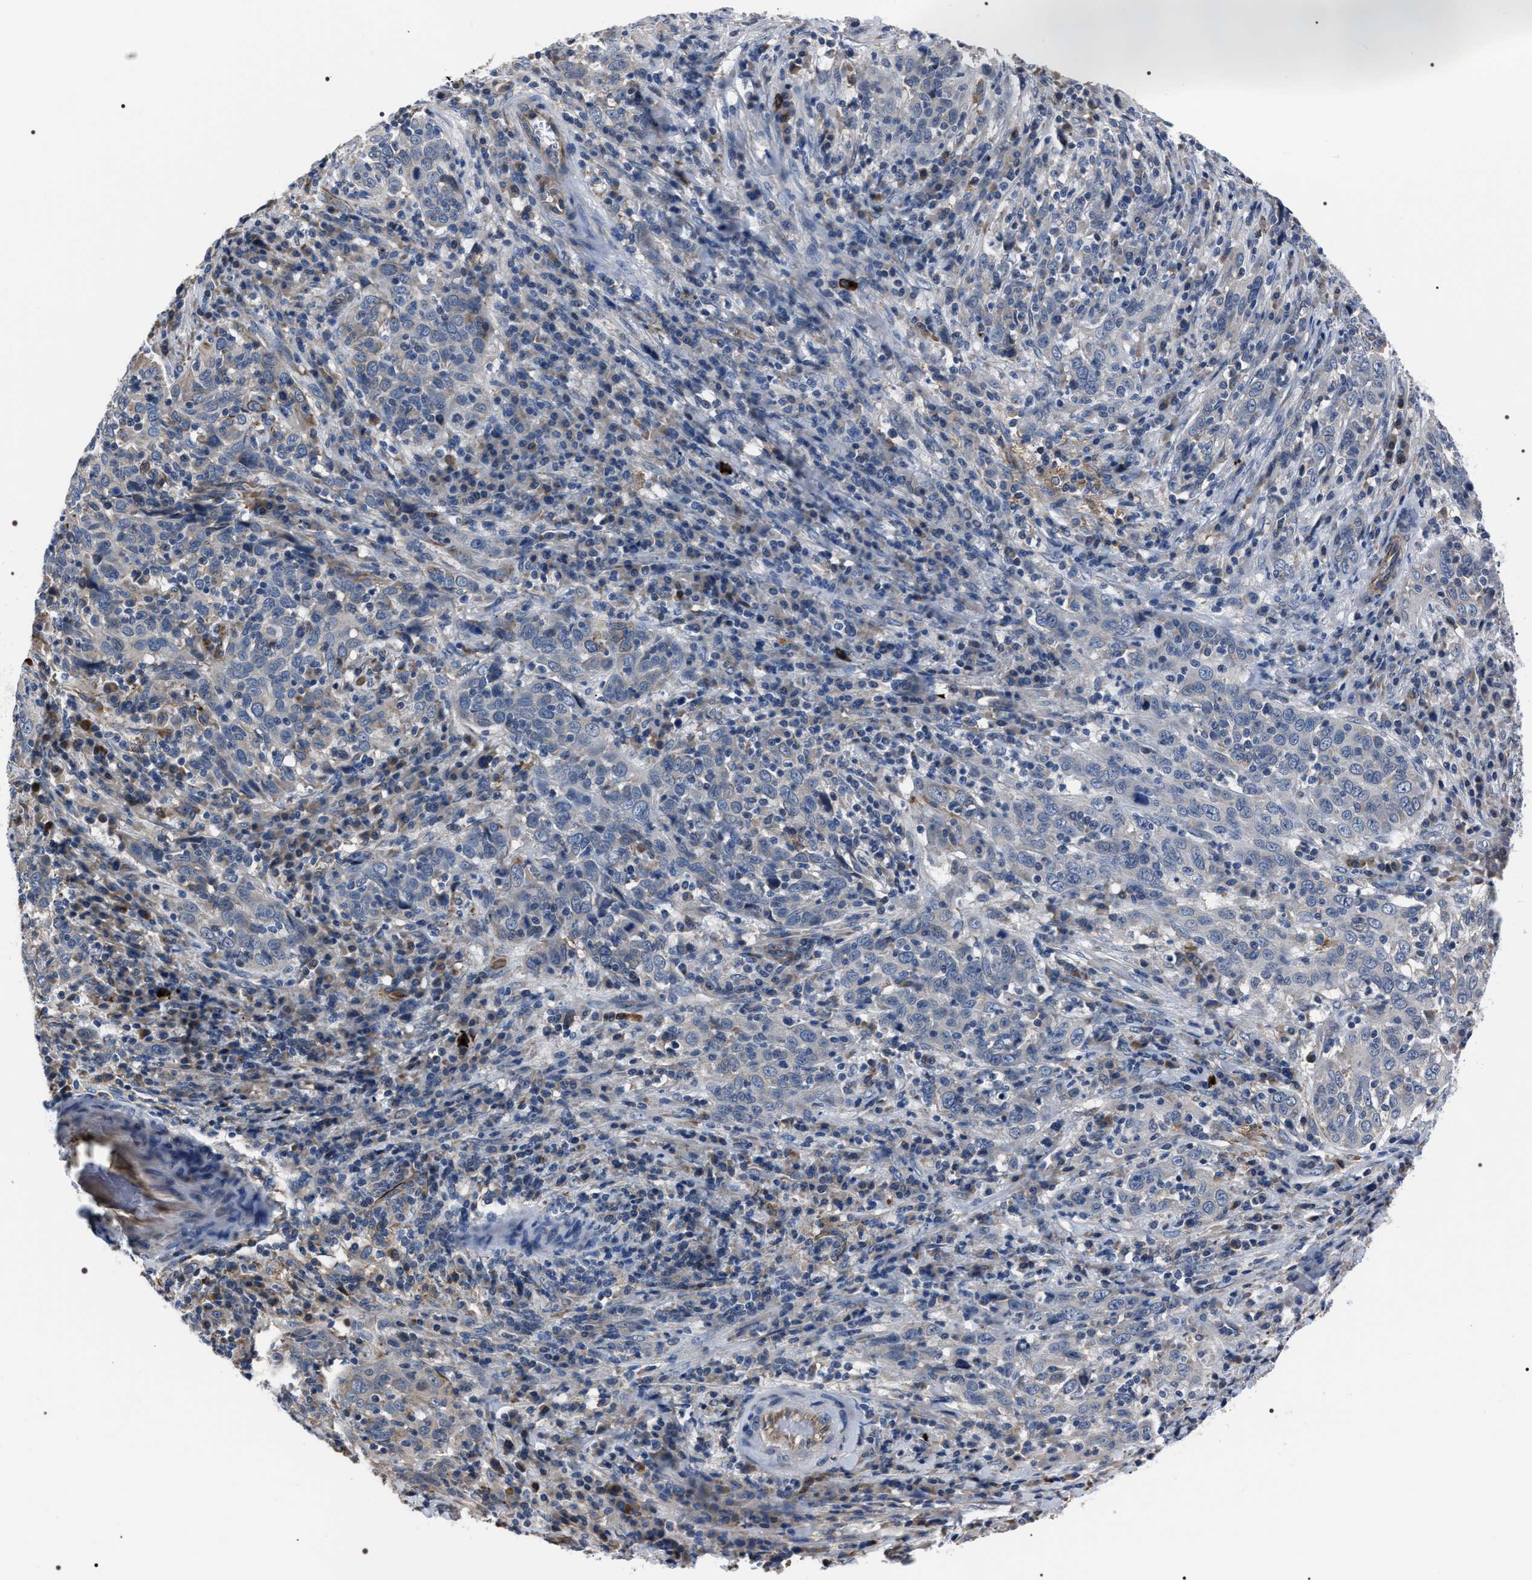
{"staining": {"intensity": "negative", "quantity": "none", "location": "none"}, "tissue": "cervical cancer", "cell_type": "Tumor cells", "image_type": "cancer", "snomed": [{"axis": "morphology", "description": "Squamous cell carcinoma, NOS"}, {"axis": "topography", "description": "Cervix"}], "caption": "Tumor cells show no significant protein staining in cervical squamous cell carcinoma.", "gene": "PKD1L1", "patient": {"sex": "female", "age": 46}}